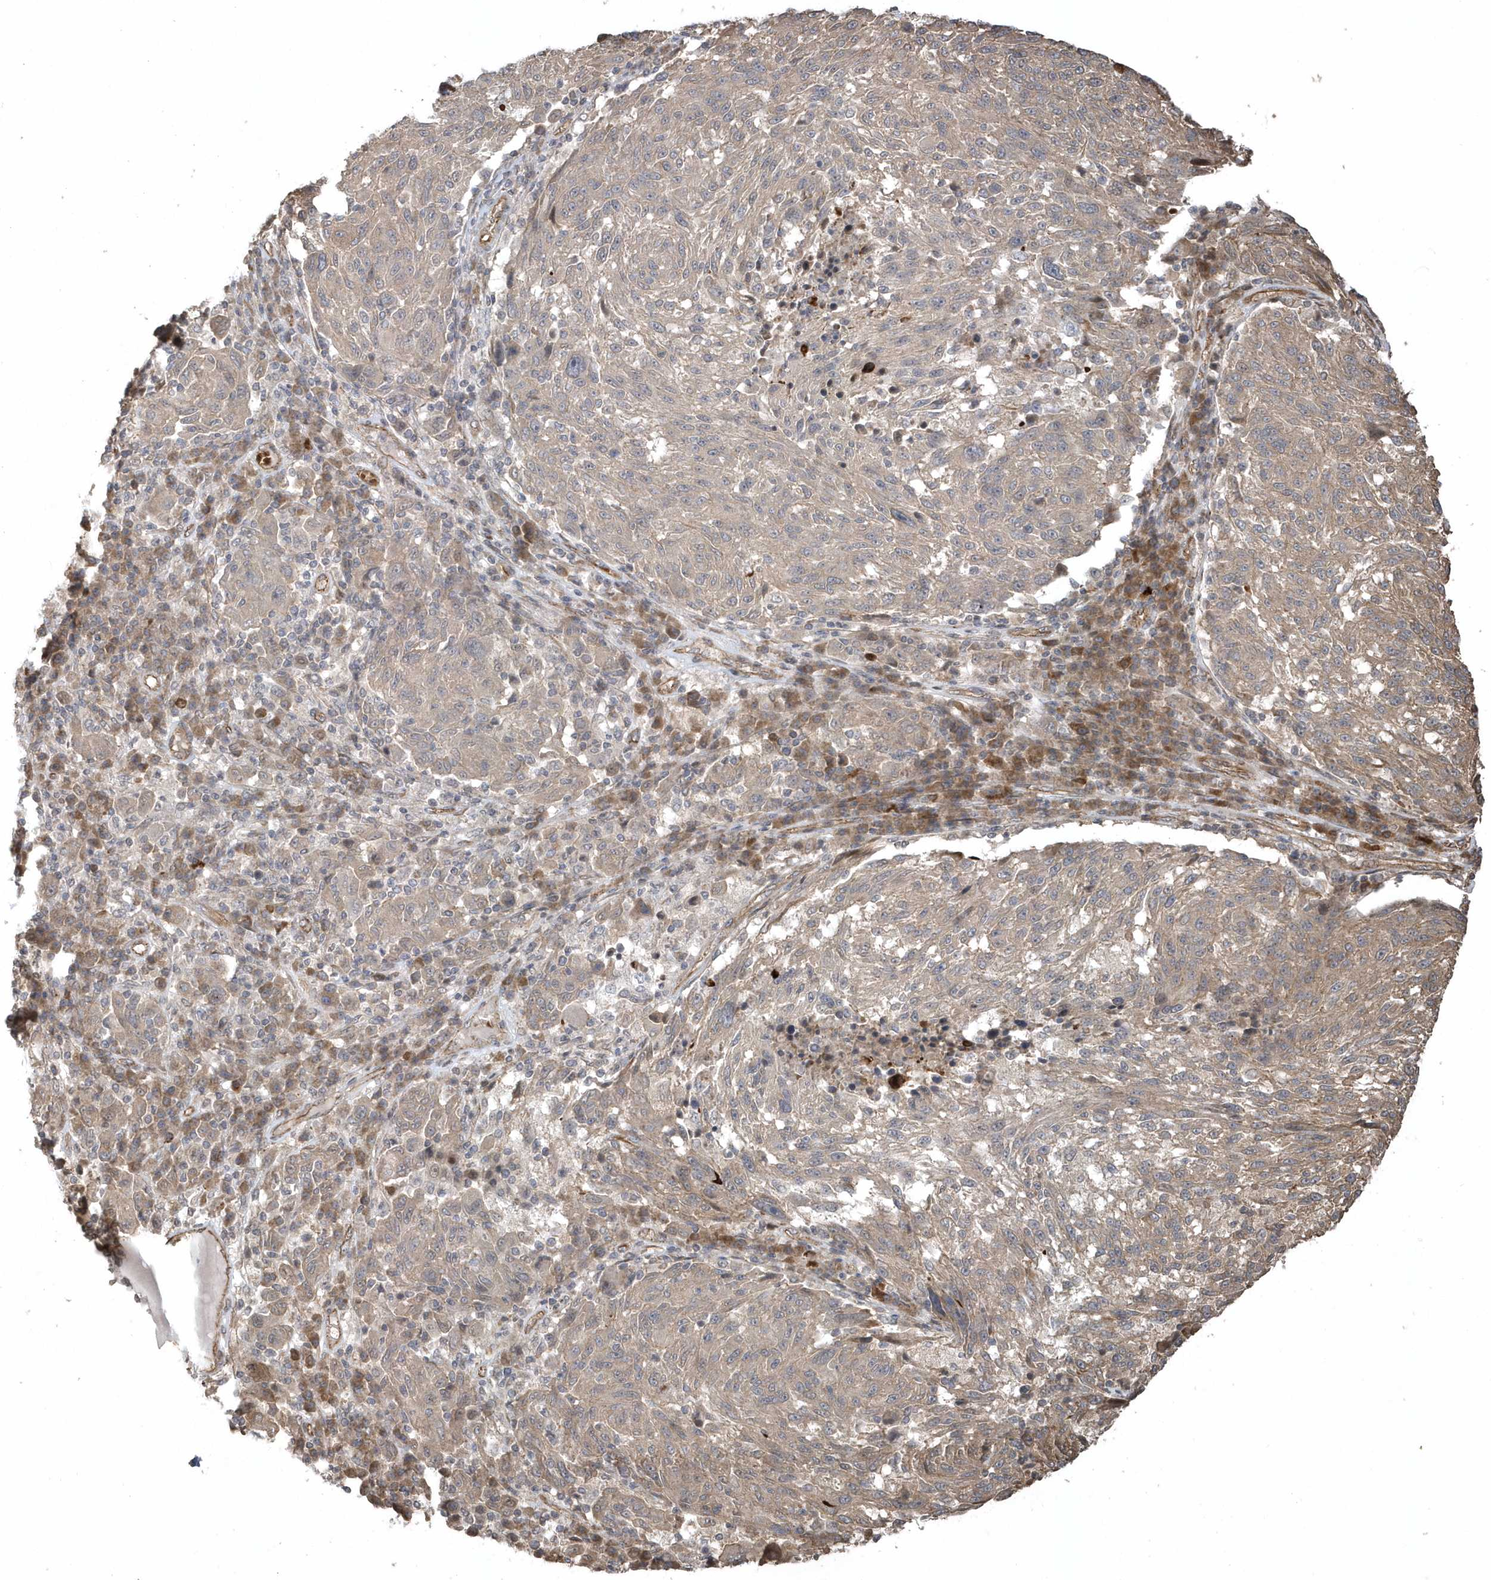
{"staining": {"intensity": "weak", "quantity": ">75%", "location": "cytoplasmic/membranous"}, "tissue": "melanoma", "cell_type": "Tumor cells", "image_type": "cancer", "snomed": [{"axis": "morphology", "description": "Malignant melanoma, NOS"}, {"axis": "topography", "description": "Skin"}], "caption": "This photomicrograph reveals melanoma stained with immunohistochemistry to label a protein in brown. The cytoplasmic/membranous of tumor cells show weak positivity for the protein. Nuclei are counter-stained blue.", "gene": "HERPUD1", "patient": {"sex": "male", "age": 53}}